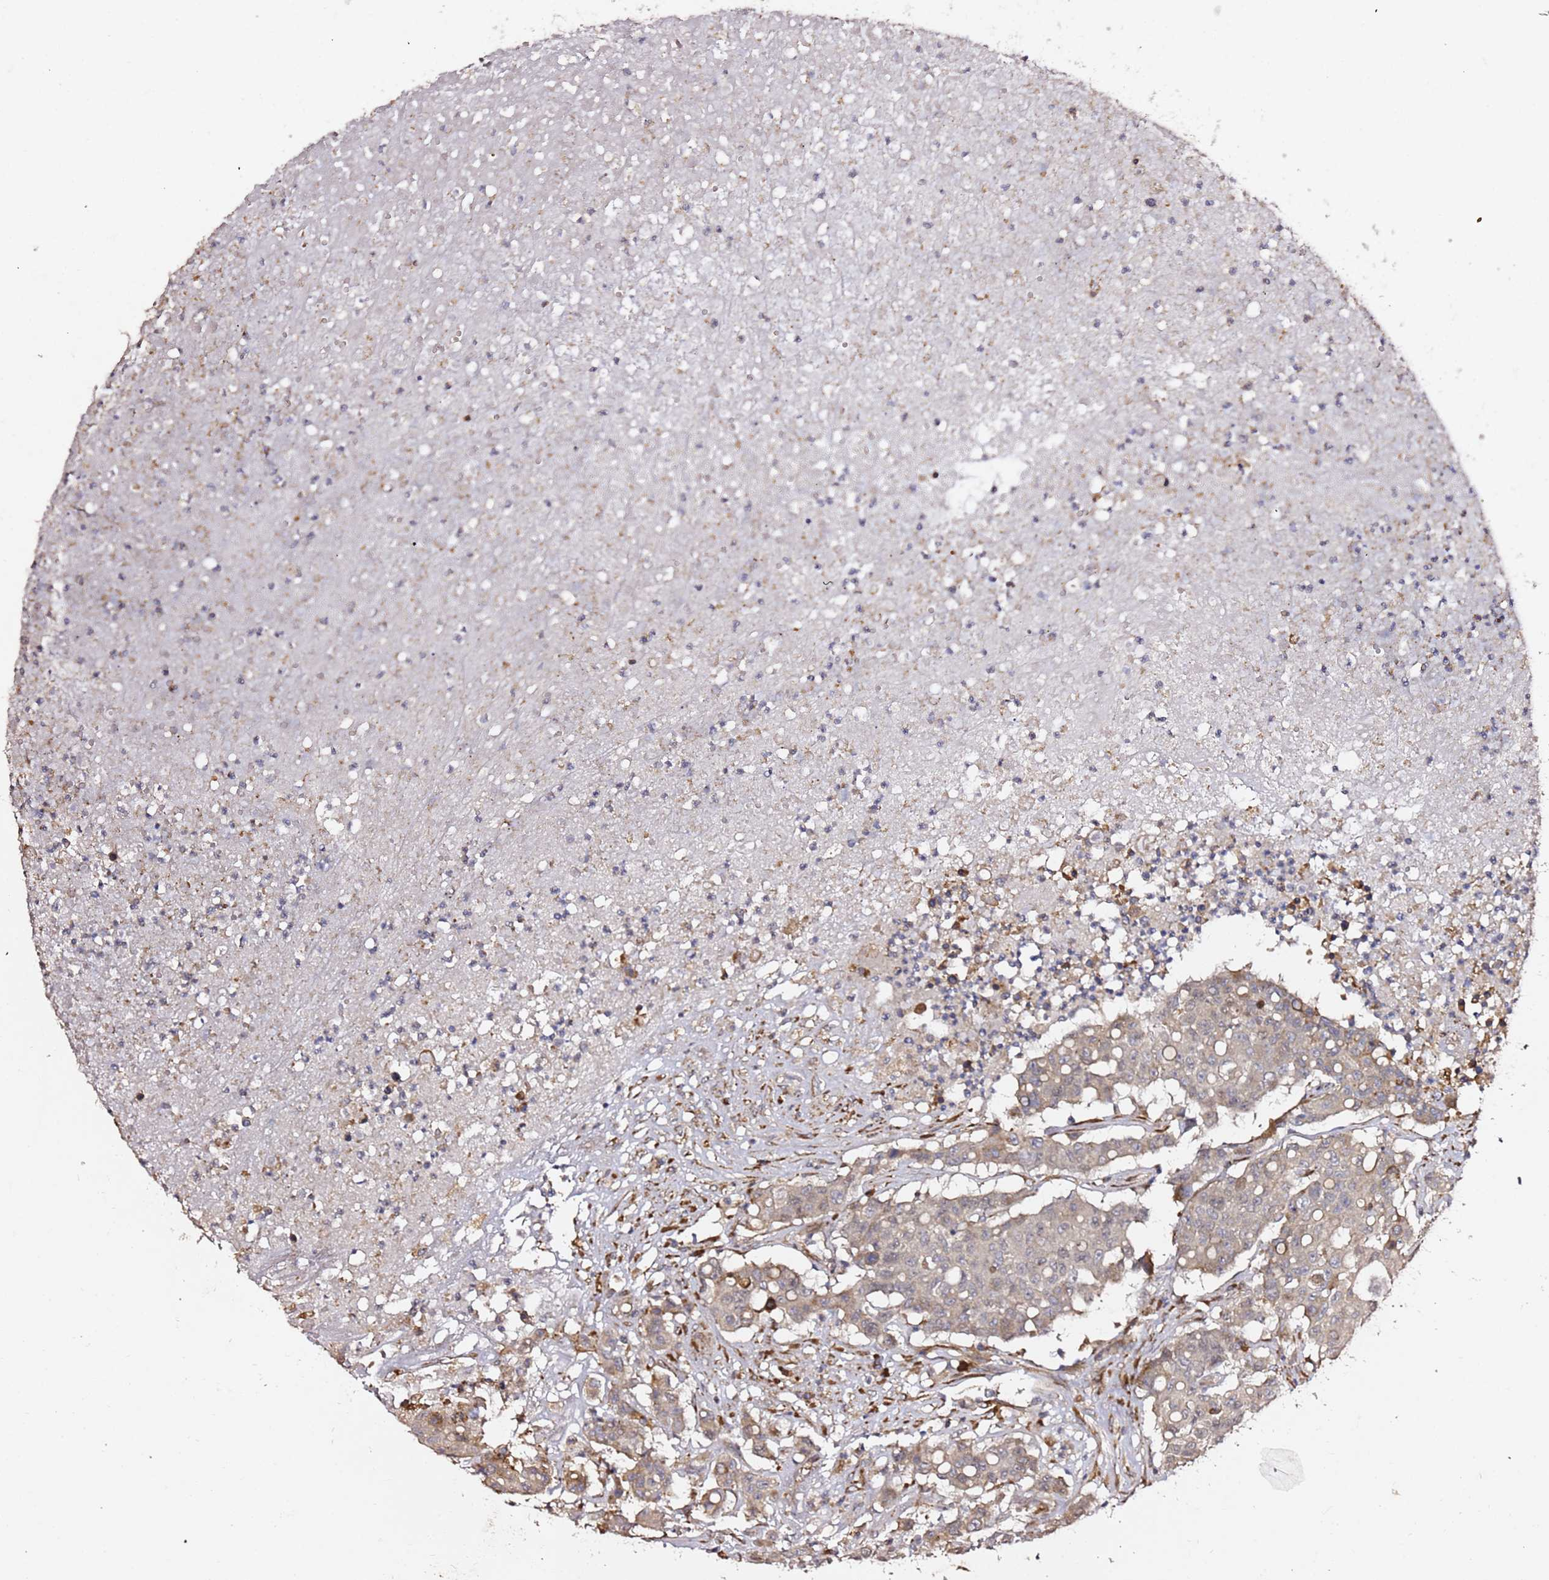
{"staining": {"intensity": "weak", "quantity": "25%-75%", "location": "cytoplasmic/membranous"}, "tissue": "colorectal cancer", "cell_type": "Tumor cells", "image_type": "cancer", "snomed": [{"axis": "morphology", "description": "Adenocarcinoma, NOS"}, {"axis": "topography", "description": "Colon"}], "caption": "Immunohistochemical staining of colorectal cancer (adenocarcinoma) exhibits low levels of weak cytoplasmic/membranous protein positivity in about 25%-75% of tumor cells. (DAB IHC with brightfield microscopy, high magnification).", "gene": "HSD17B7", "patient": {"sex": "male", "age": 51}}